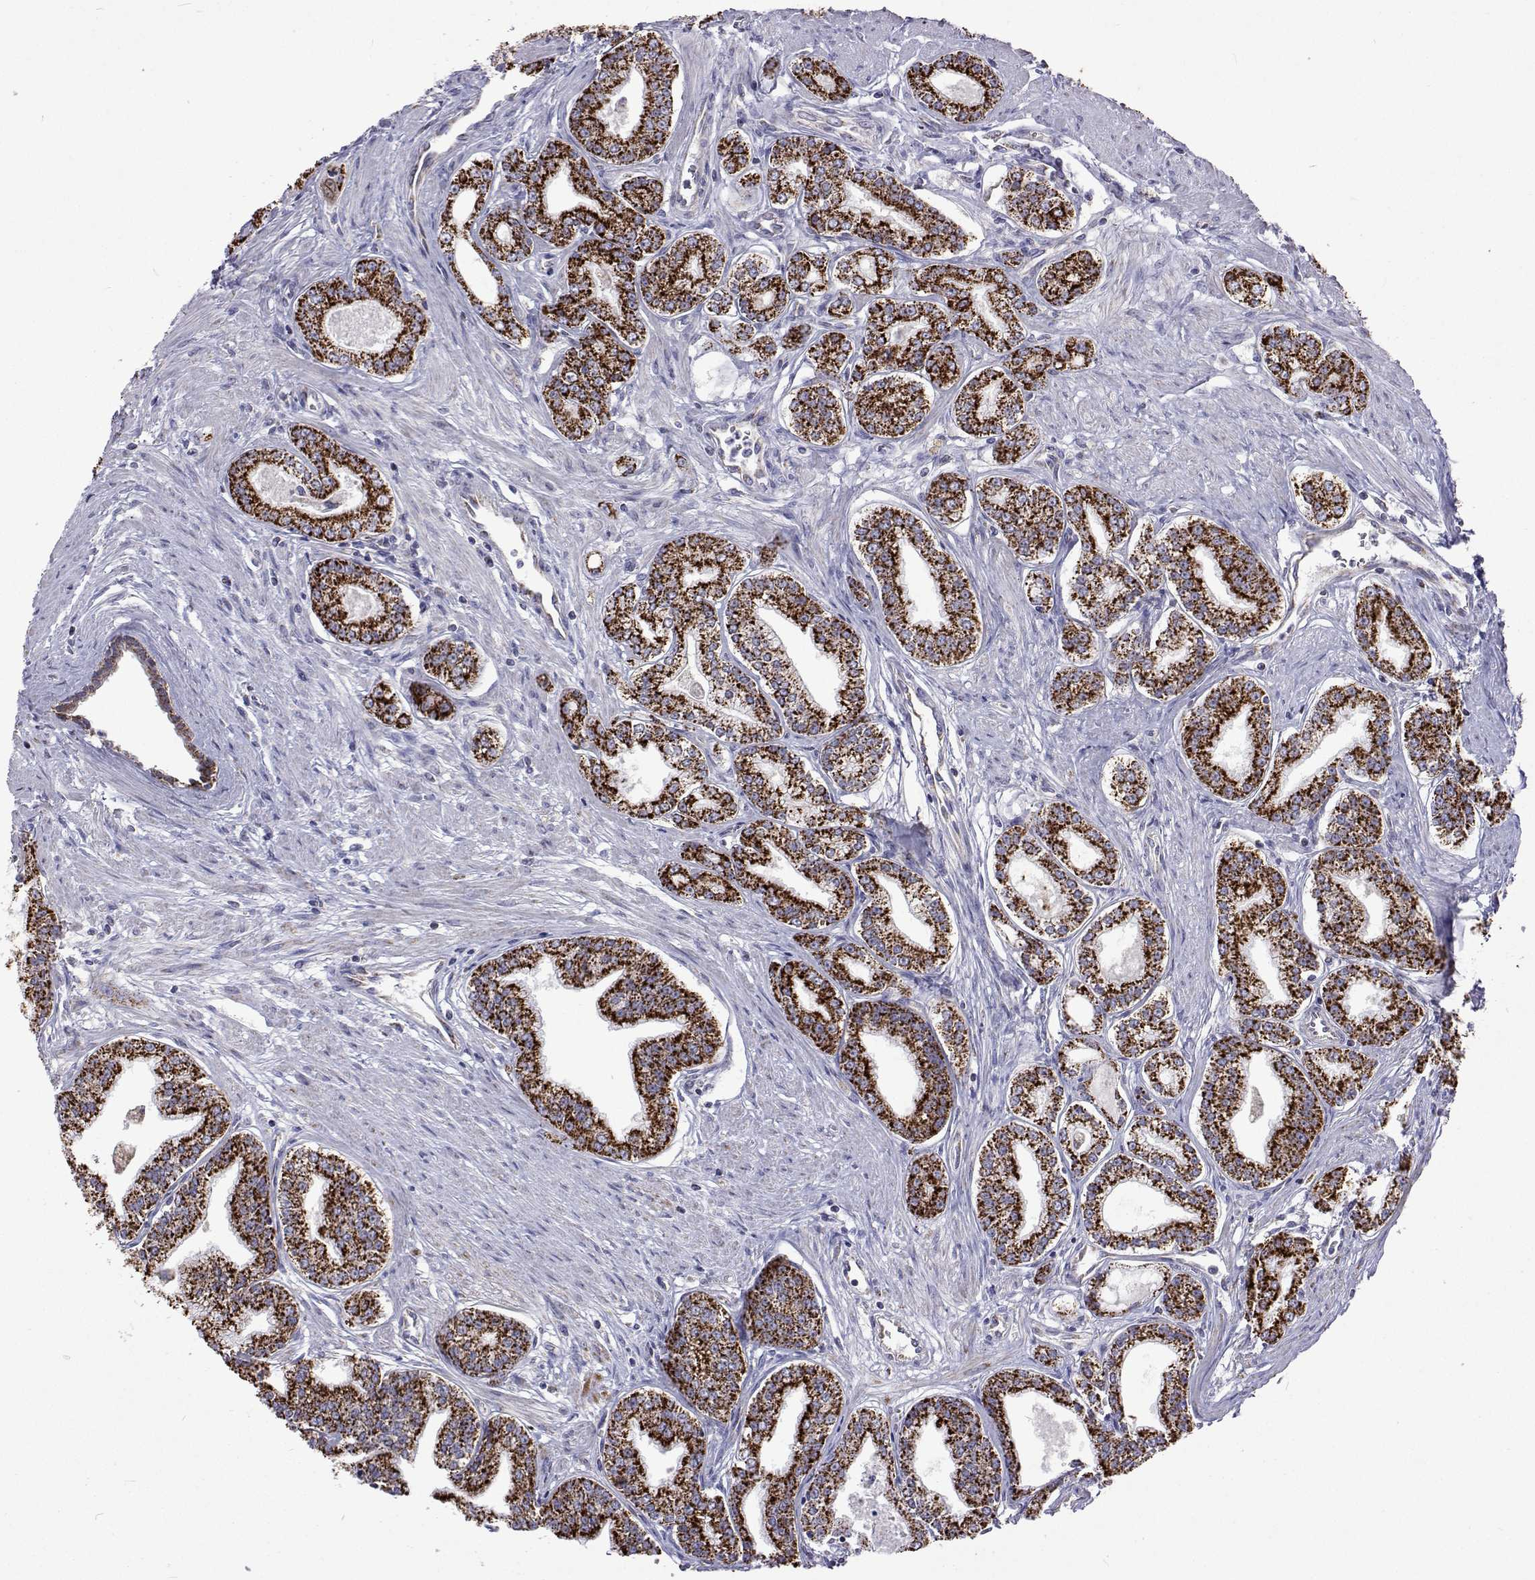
{"staining": {"intensity": "strong", "quantity": ">75%", "location": "cytoplasmic/membranous"}, "tissue": "prostate cancer", "cell_type": "Tumor cells", "image_type": "cancer", "snomed": [{"axis": "morphology", "description": "Adenocarcinoma, NOS"}, {"axis": "topography", "description": "Prostate"}], "caption": "The histopathology image exhibits staining of prostate cancer (adenocarcinoma), revealing strong cytoplasmic/membranous protein expression (brown color) within tumor cells. (DAB (3,3'-diaminobenzidine) = brown stain, brightfield microscopy at high magnification).", "gene": "MCCC2", "patient": {"sex": "male", "age": 71}}